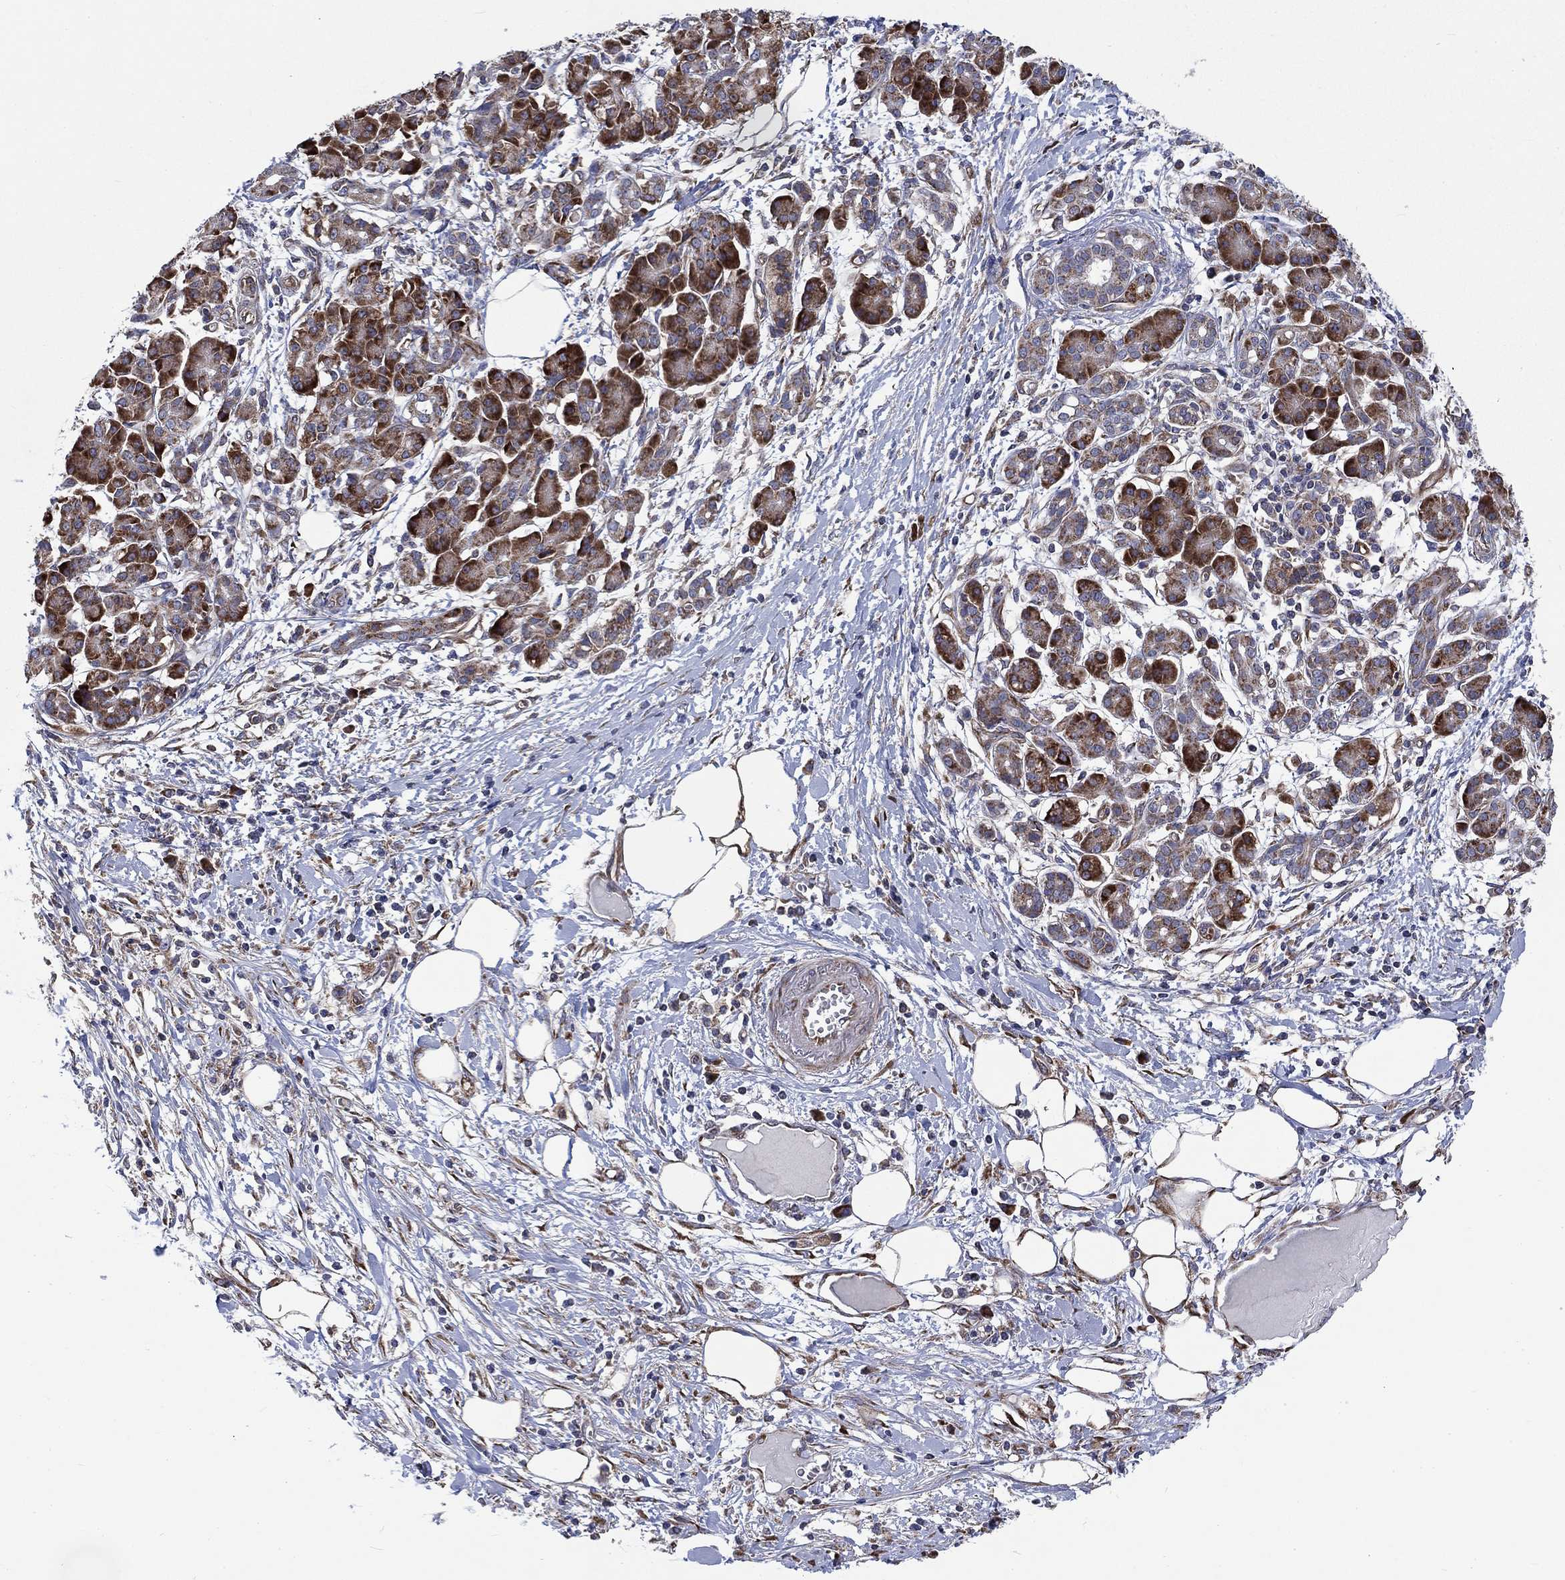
{"staining": {"intensity": "strong", "quantity": "25%-75%", "location": "cytoplasmic/membranous"}, "tissue": "pancreatic cancer", "cell_type": "Tumor cells", "image_type": "cancer", "snomed": [{"axis": "morphology", "description": "Adenocarcinoma, NOS"}, {"axis": "topography", "description": "Pancreas"}], "caption": "Pancreatic cancer was stained to show a protein in brown. There is high levels of strong cytoplasmic/membranous expression in approximately 25%-75% of tumor cells. The protein is stained brown, and the nuclei are stained in blue (DAB IHC with brightfield microscopy, high magnification).", "gene": "RPLP0", "patient": {"sex": "male", "age": 72}}